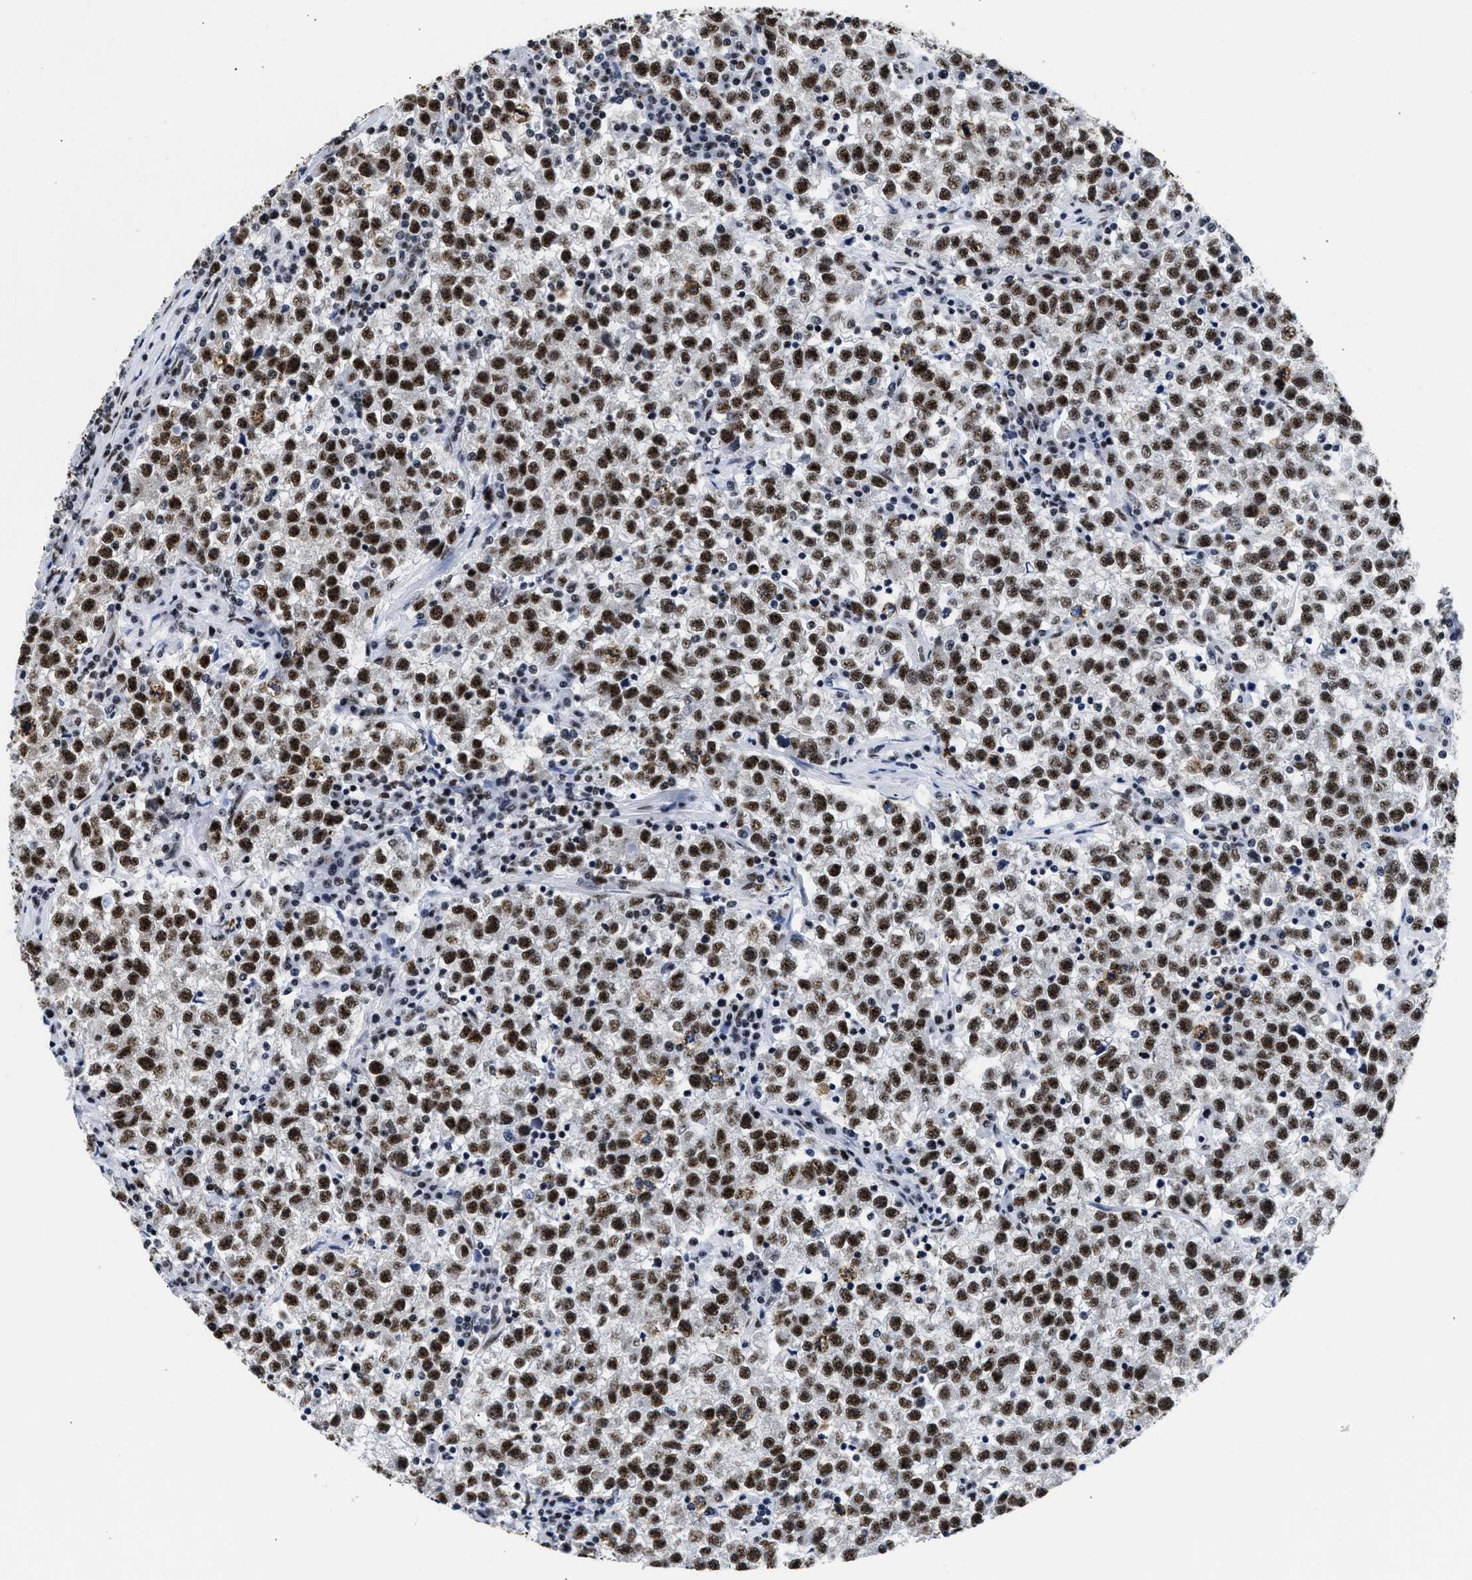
{"staining": {"intensity": "strong", "quantity": ">75%", "location": "nuclear"}, "tissue": "testis cancer", "cell_type": "Tumor cells", "image_type": "cancer", "snomed": [{"axis": "morphology", "description": "Seminoma, NOS"}, {"axis": "topography", "description": "Testis"}], "caption": "A brown stain labels strong nuclear positivity of a protein in testis cancer tumor cells.", "gene": "RBM8A", "patient": {"sex": "male", "age": 22}}